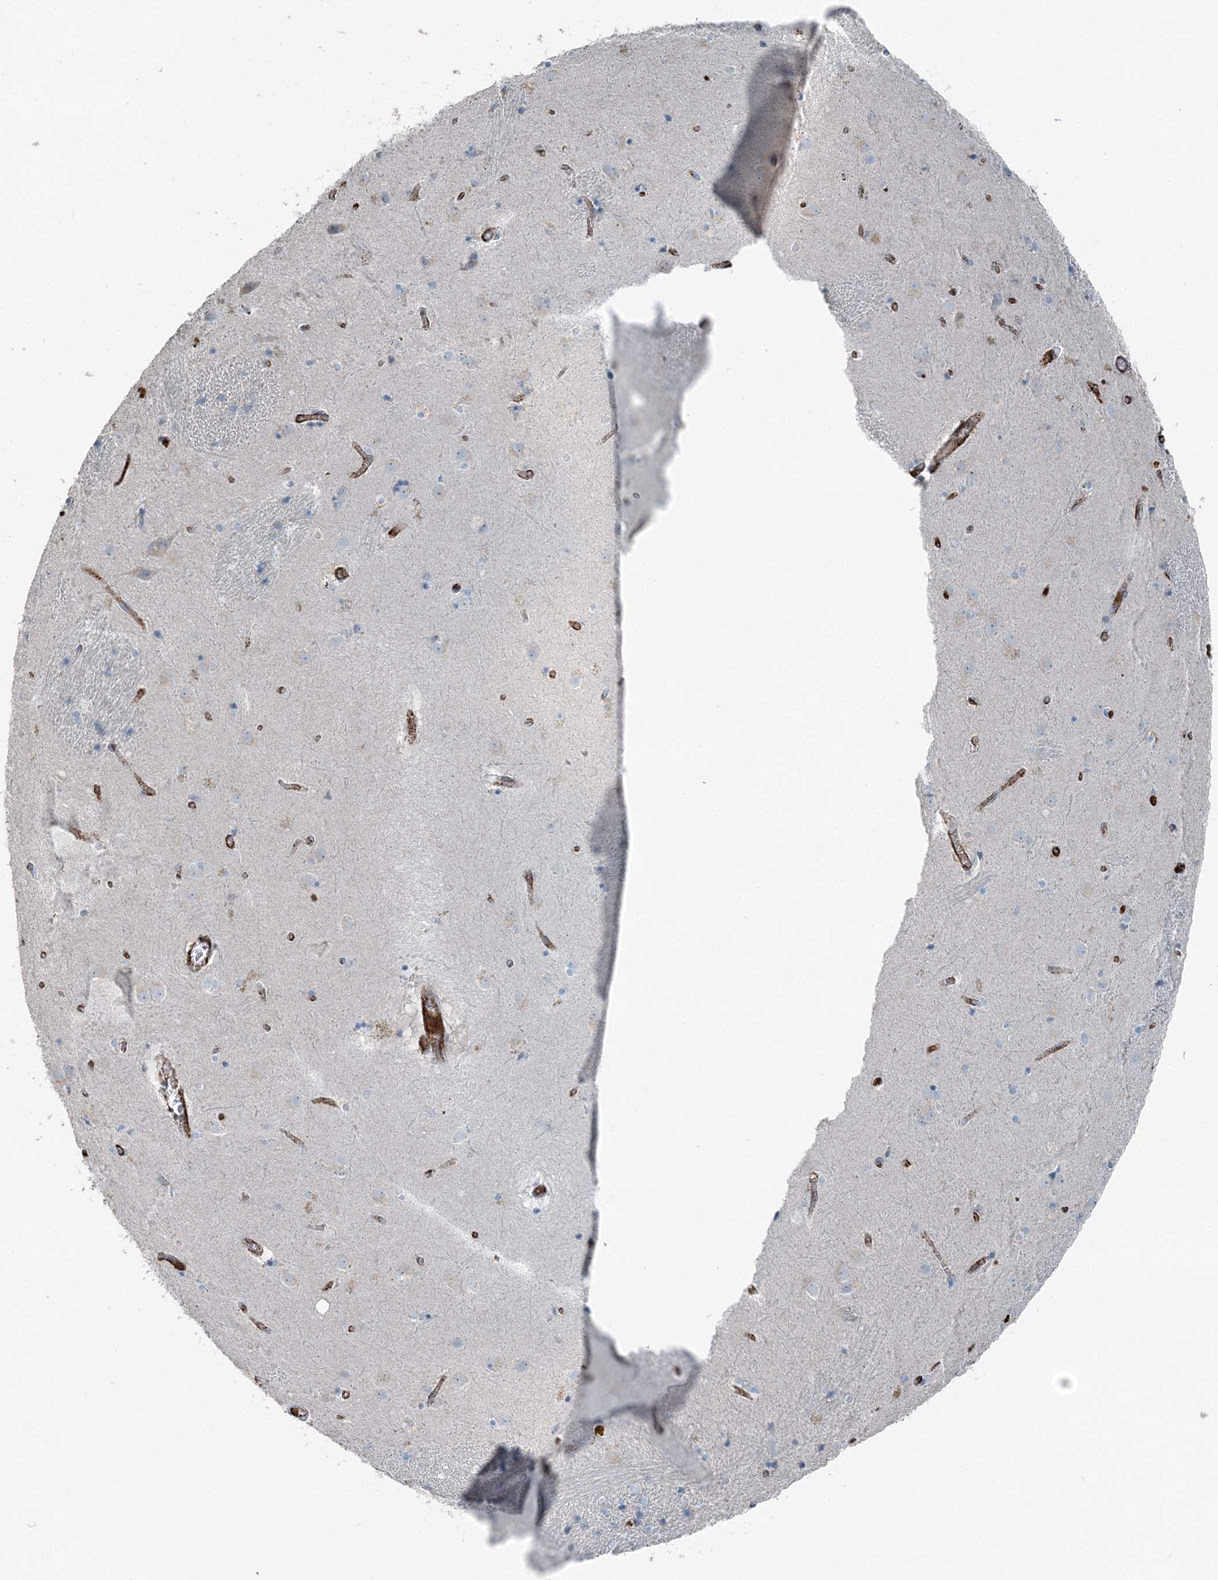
{"staining": {"intensity": "negative", "quantity": "none", "location": "none"}, "tissue": "caudate", "cell_type": "Glial cells", "image_type": "normal", "snomed": [{"axis": "morphology", "description": "Normal tissue, NOS"}, {"axis": "topography", "description": "Lateral ventricle wall"}], "caption": "Histopathology image shows no significant protein expression in glial cells of benign caudate. (DAB immunohistochemistry (IHC) with hematoxylin counter stain).", "gene": "ELOVL7", "patient": {"sex": "male", "age": 70}}